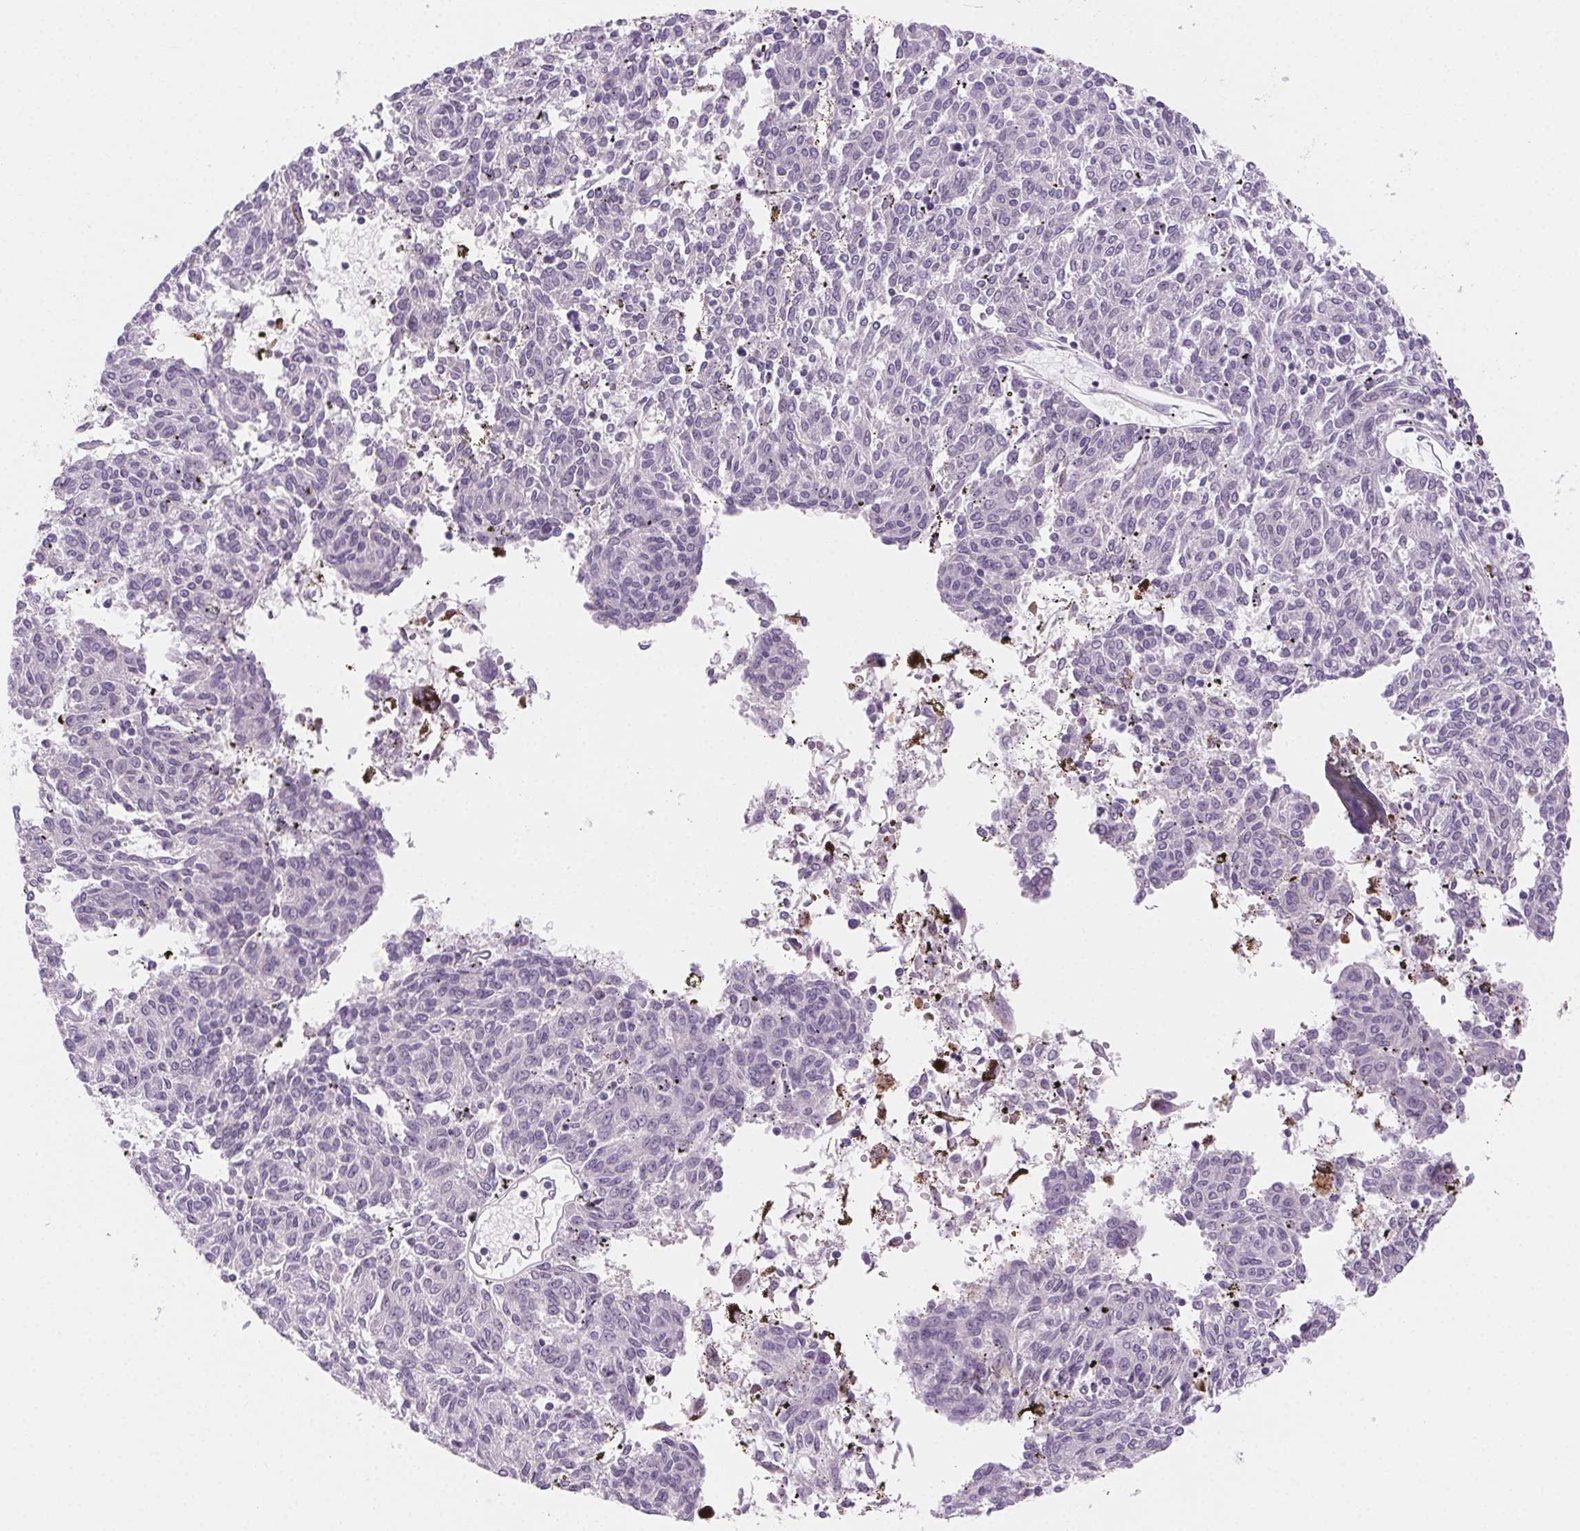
{"staining": {"intensity": "negative", "quantity": "none", "location": "none"}, "tissue": "melanoma", "cell_type": "Tumor cells", "image_type": "cancer", "snomed": [{"axis": "morphology", "description": "Malignant melanoma, NOS"}, {"axis": "topography", "description": "Skin"}], "caption": "This is an IHC photomicrograph of melanoma. There is no positivity in tumor cells.", "gene": "GPX8", "patient": {"sex": "female", "age": 72}}